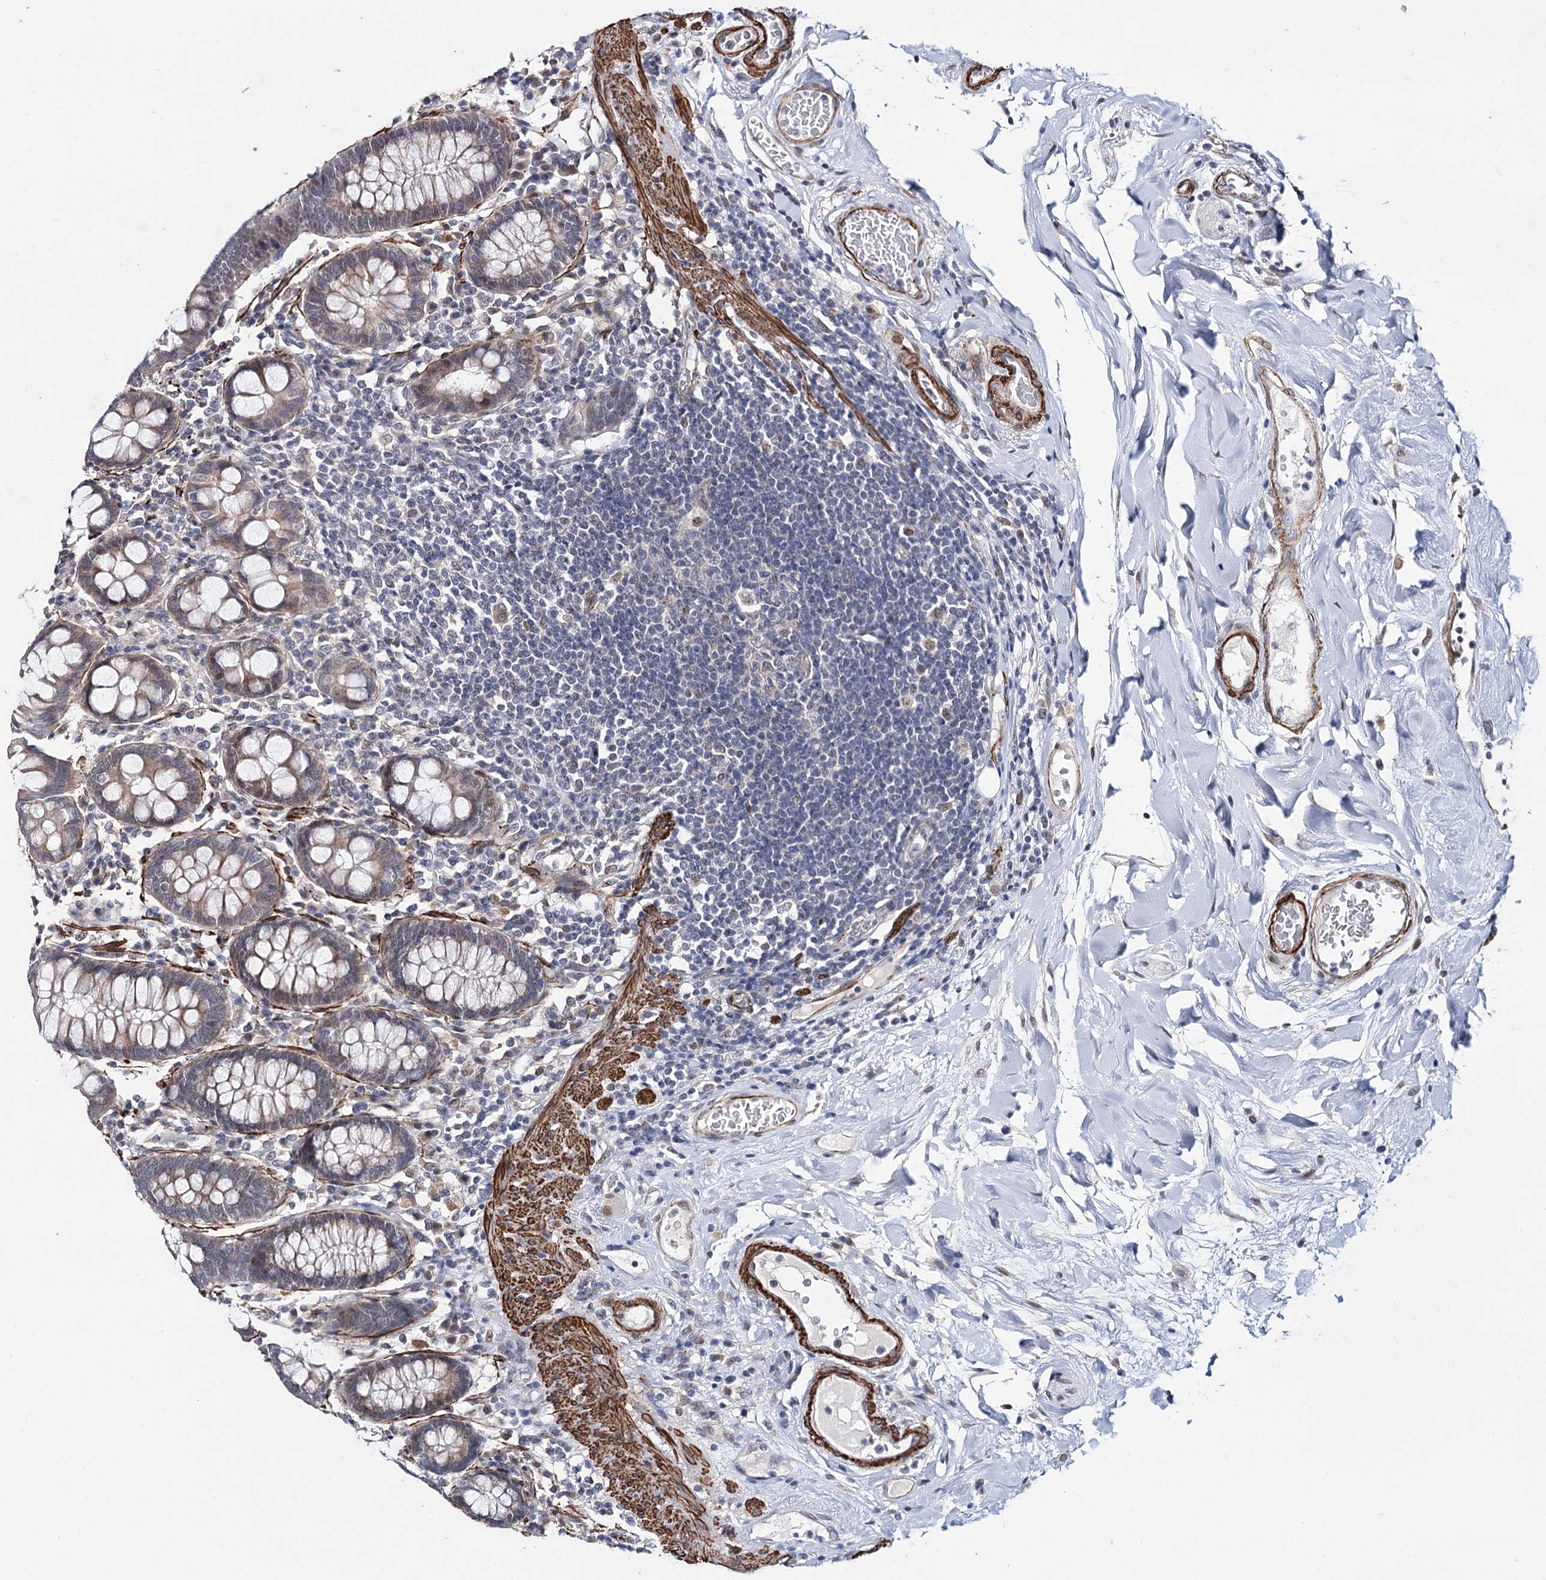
{"staining": {"intensity": "strong", "quantity": "25%-75%", "location": "cytoplasmic/membranous"}, "tissue": "colon", "cell_type": "Endothelial cells", "image_type": "normal", "snomed": [{"axis": "morphology", "description": "Normal tissue, NOS"}, {"axis": "topography", "description": "Colon"}], "caption": "DAB (3,3'-diaminobenzidine) immunohistochemical staining of unremarkable colon exhibits strong cytoplasmic/membranous protein expression in about 25%-75% of endothelial cells.", "gene": "CFAP46", "patient": {"sex": "female", "age": 79}}